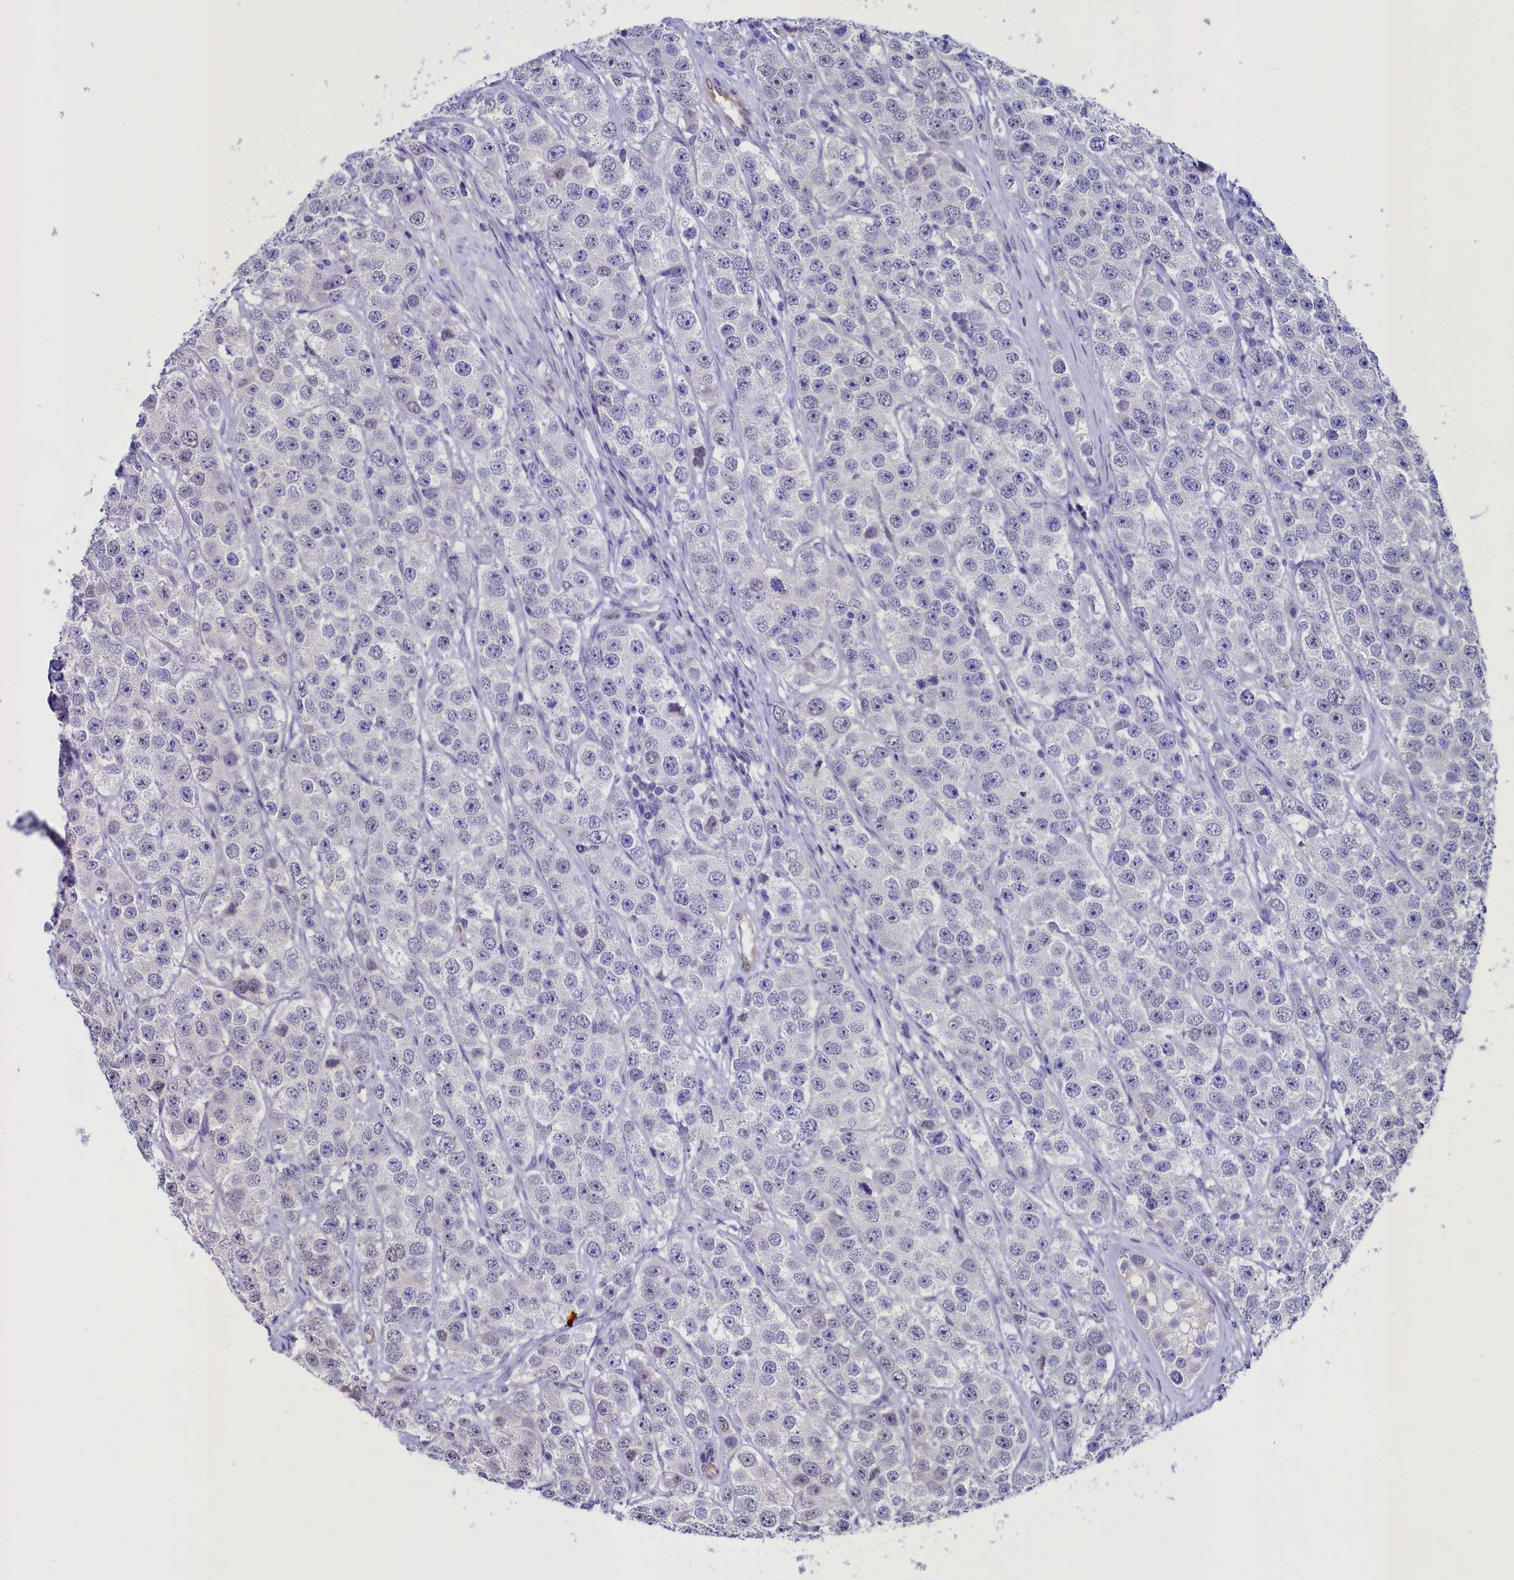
{"staining": {"intensity": "negative", "quantity": "none", "location": "none"}, "tissue": "testis cancer", "cell_type": "Tumor cells", "image_type": "cancer", "snomed": [{"axis": "morphology", "description": "Seminoma, NOS"}, {"axis": "topography", "description": "Testis"}], "caption": "There is no significant positivity in tumor cells of testis cancer (seminoma).", "gene": "PDILT", "patient": {"sex": "male", "age": 28}}